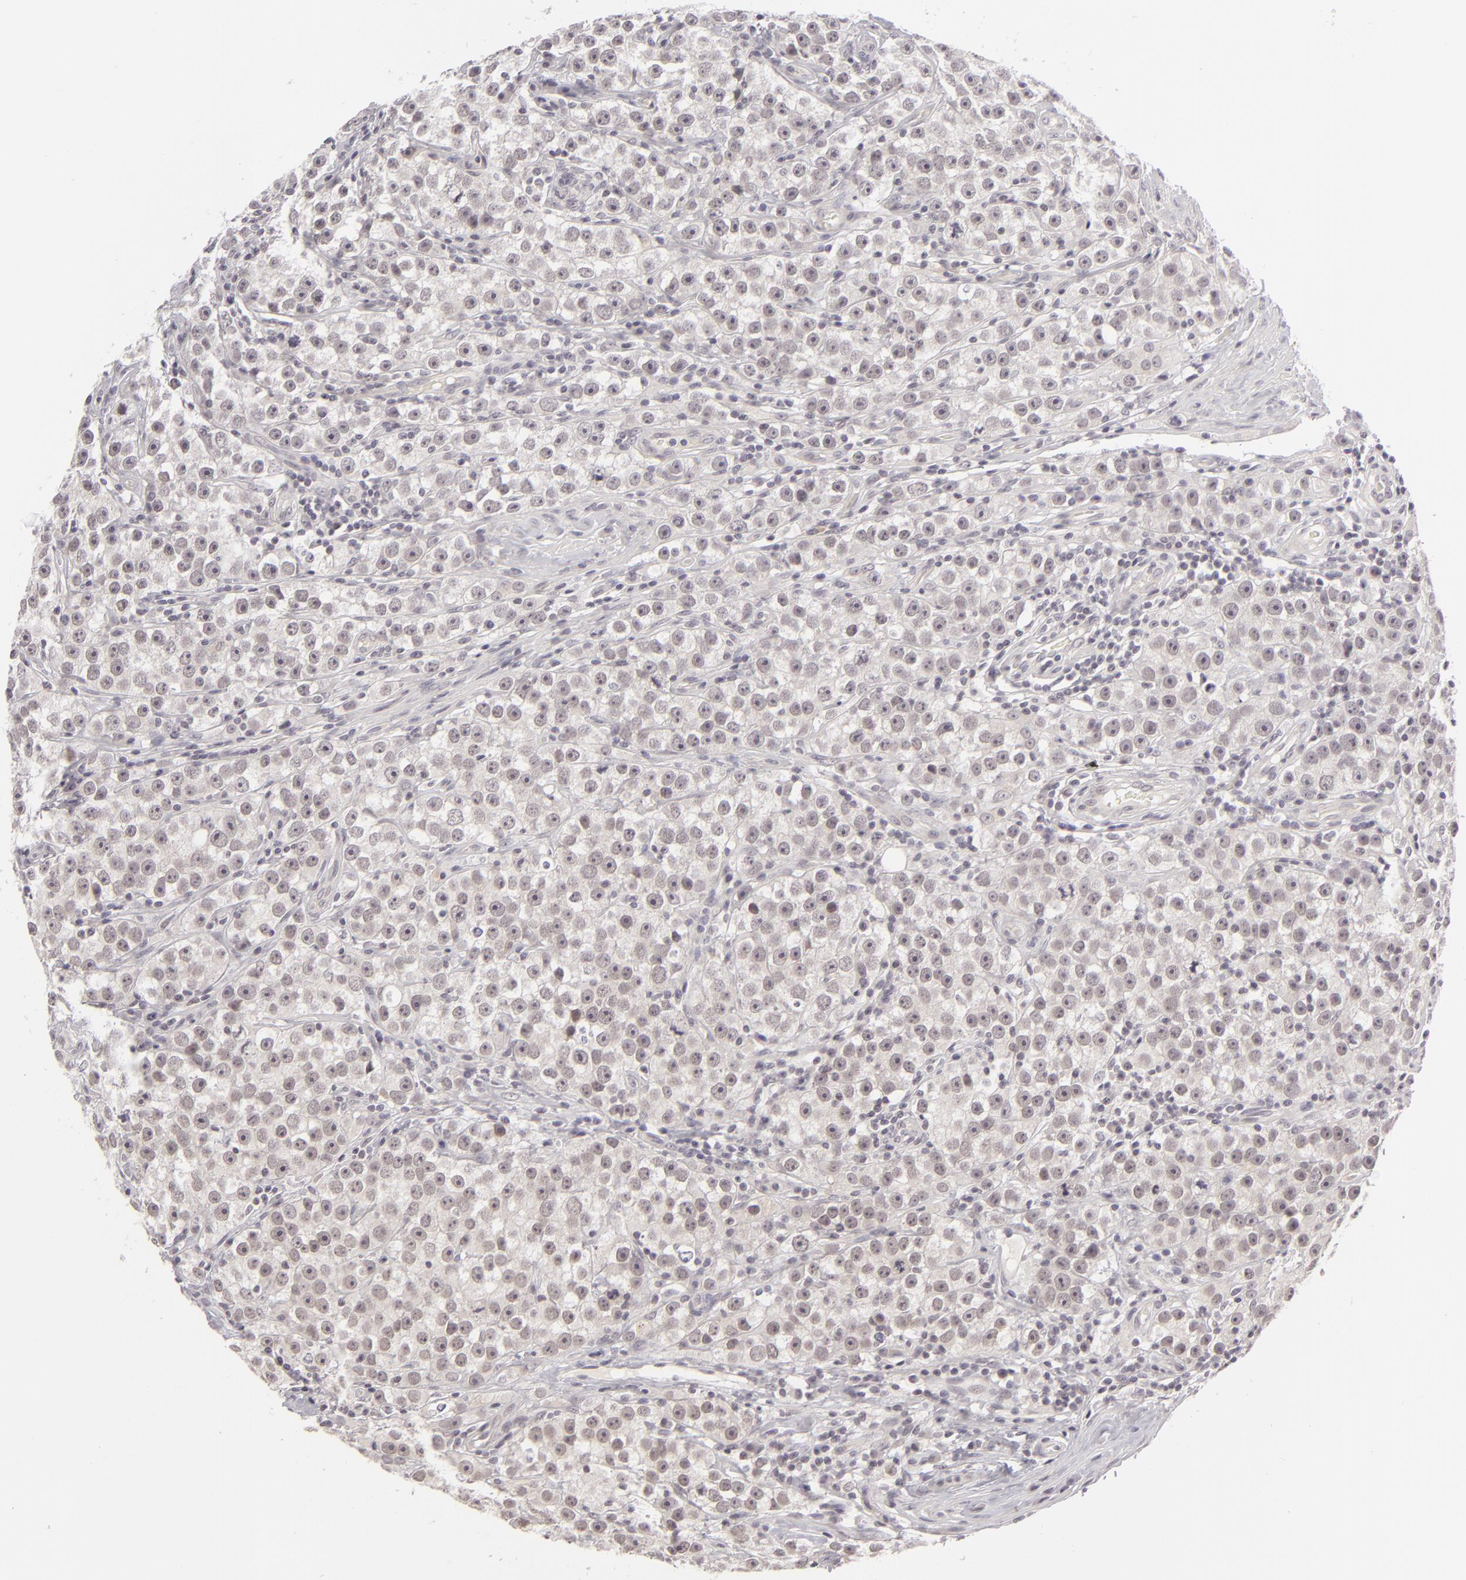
{"staining": {"intensity": "negative", "quantity": "none", "location": "none"}, "tissue": "testis cancer", "cell_type": "Tumor cells", "image_type": "cancer", "snomed": [{"axis": "morphology", "description": "Seminoma, NOS"}, {"axis": "topography", "description": "Testis"}], "caption": "Tumor cells show no significant protein staining in testis cancer.", "gene": "DLG3", "patient": {"sex": "male", "age": 32}}